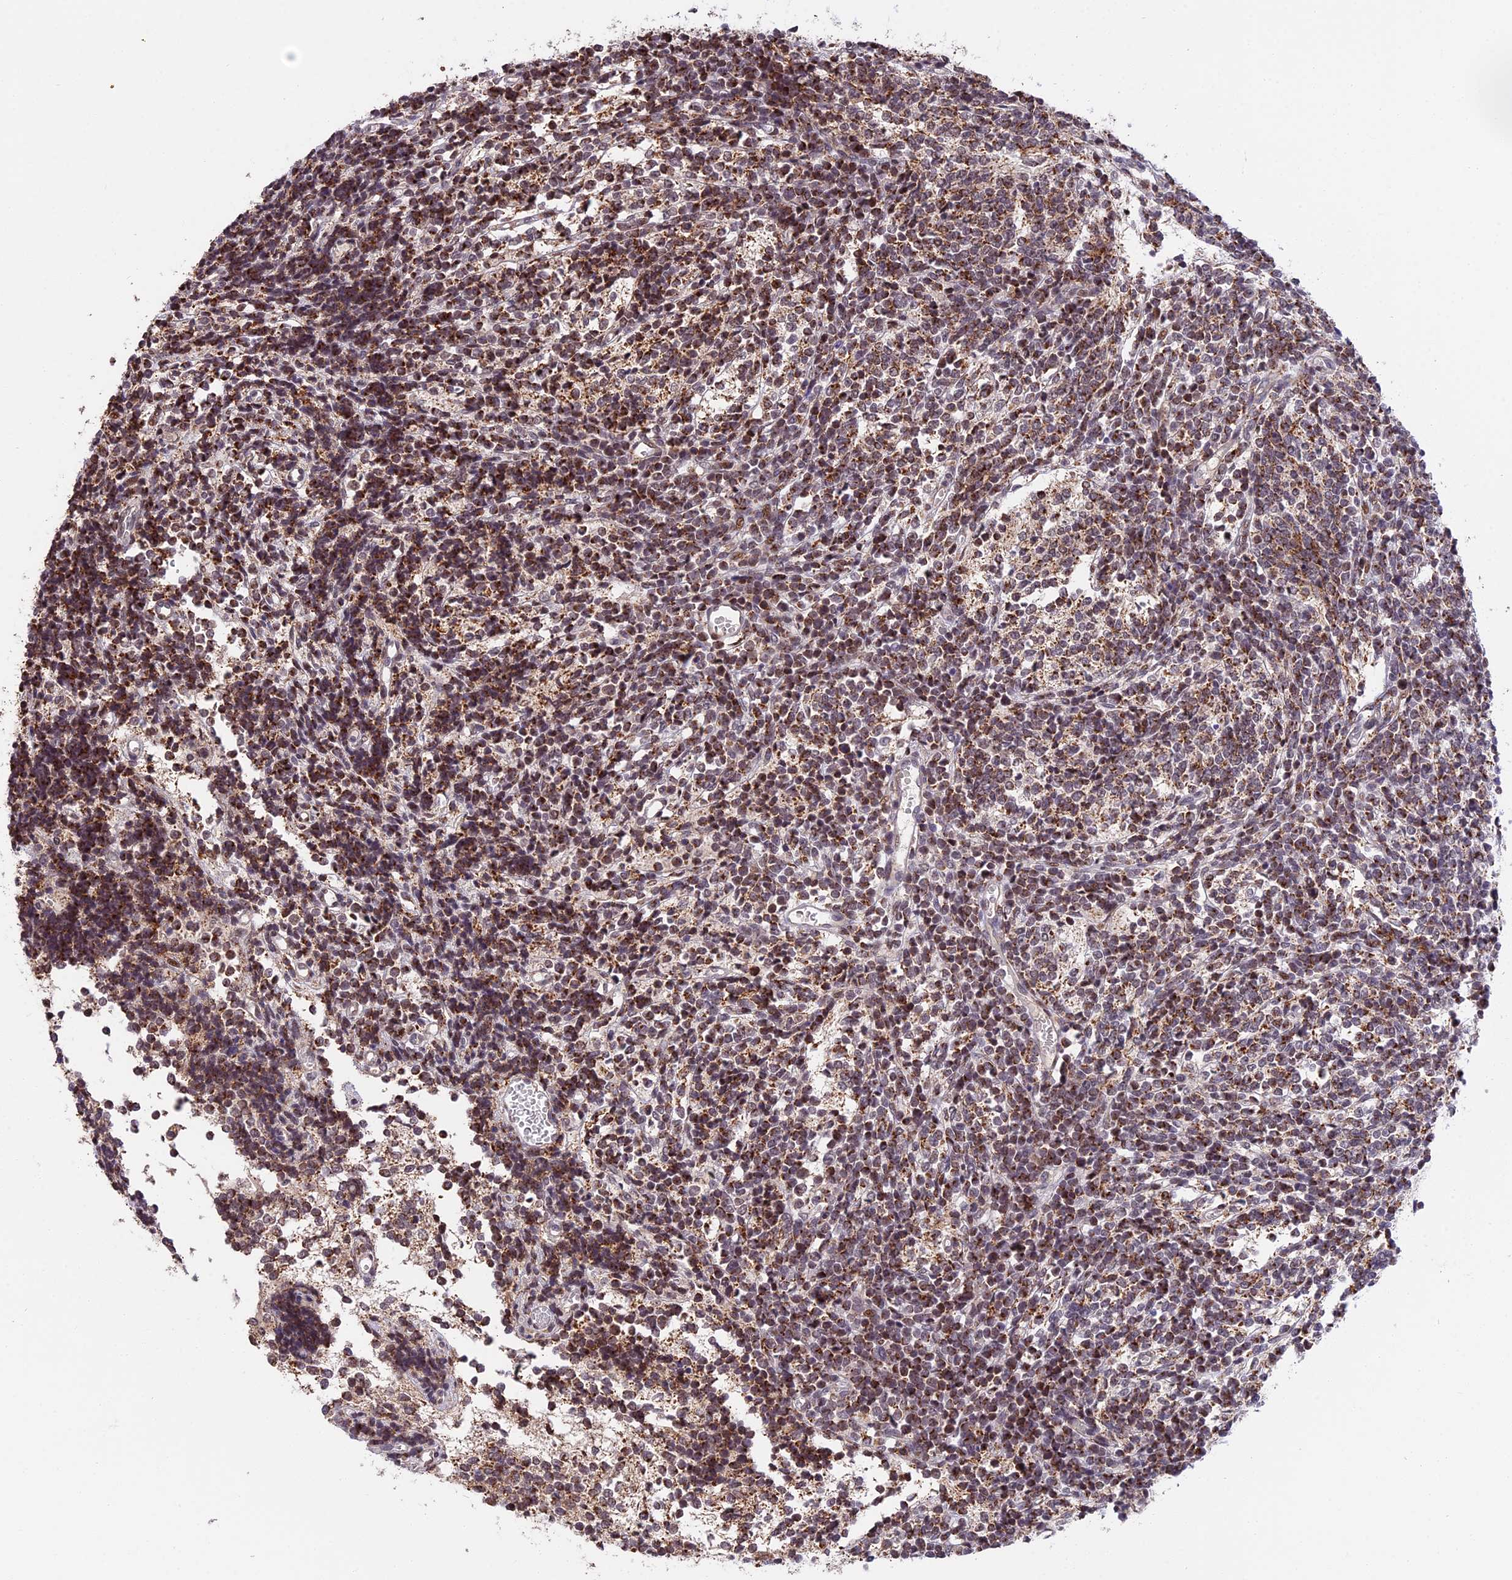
{"staining": {"intensity": "moderate", "quantity": ">75%", "location": "cytoplasmic/membranous"}, "tissue": "glioma", "cell_type": "Tumor cells", "image_type": "cancer", "snomed": [{"axis": "morphology", "description": "Glioma, malignant, Low grade"}, {"axis": "topography", "description": "Brain"}], "caption": "Malignant glioma (low-grade) stained with a brown dye shows moderate cytoplasmic/membranous positive positivity in approximately >75% of tumor cells.", "gene": "RERGL", "patient": {"sex": "female", "age": 1}}